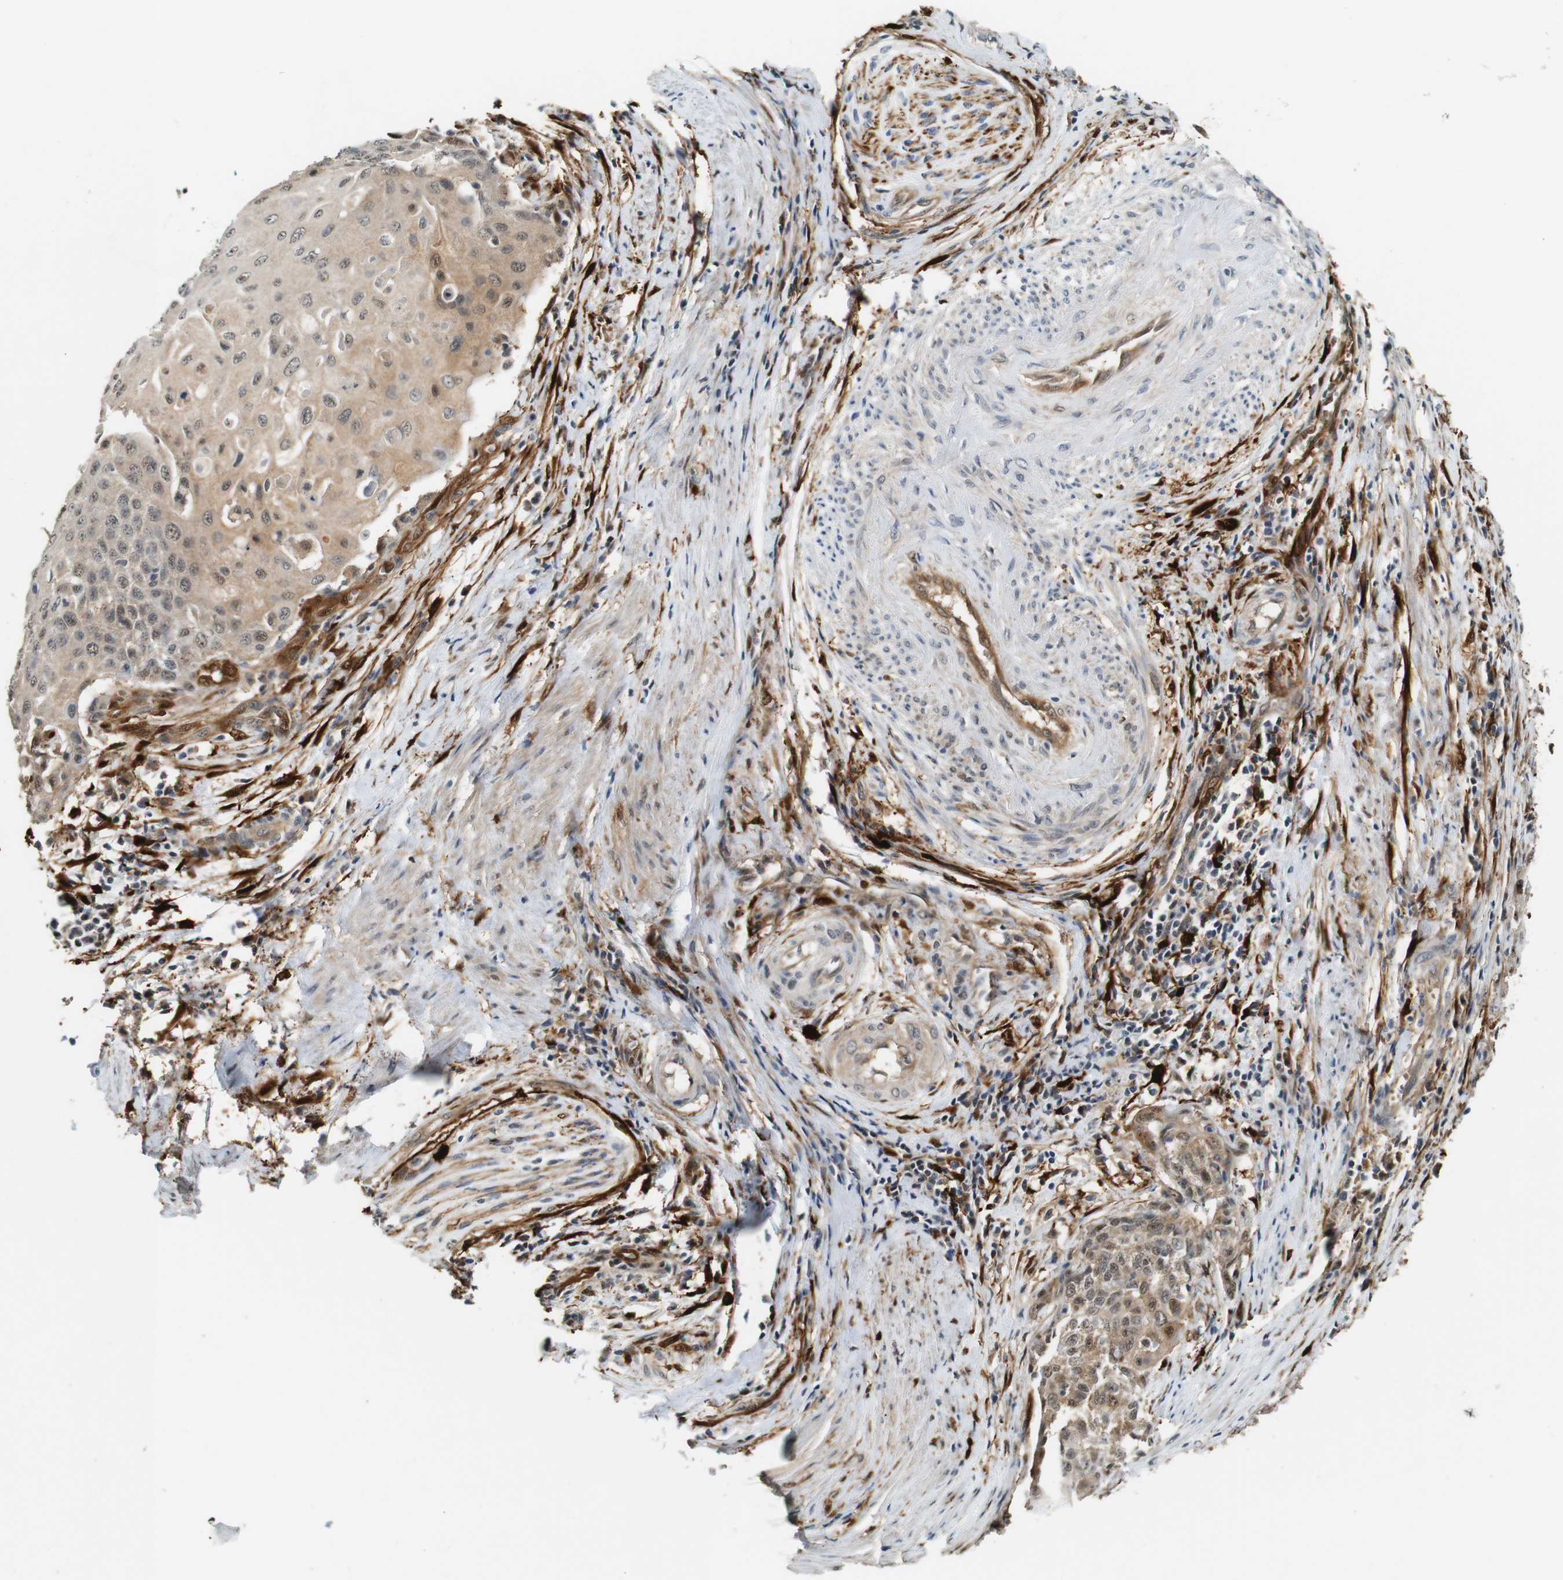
{"staining": {"intensity": "weak", "quantity": ">75%", "location": "cytoplasmic/membranous,nuclear"}, "tissue": "cervical cancer", "cell_type": "Tumor cells", "image_type": "cancer", "snomed": [{"axis": "morphology", "description": "Squamous cell carcinoma, NOS"}, {"axis": "topography", "description": "Cervix"}], "caption": "DAB immunohistochemical staining of human cervical cancer (squamous cell carcinoma) reveals weak cytoplasmic/membranous and nuclear protein positivity in about >75% of tumor cells.", "gene": "LXN", "patient": {"sex": "female", "age": 39}}